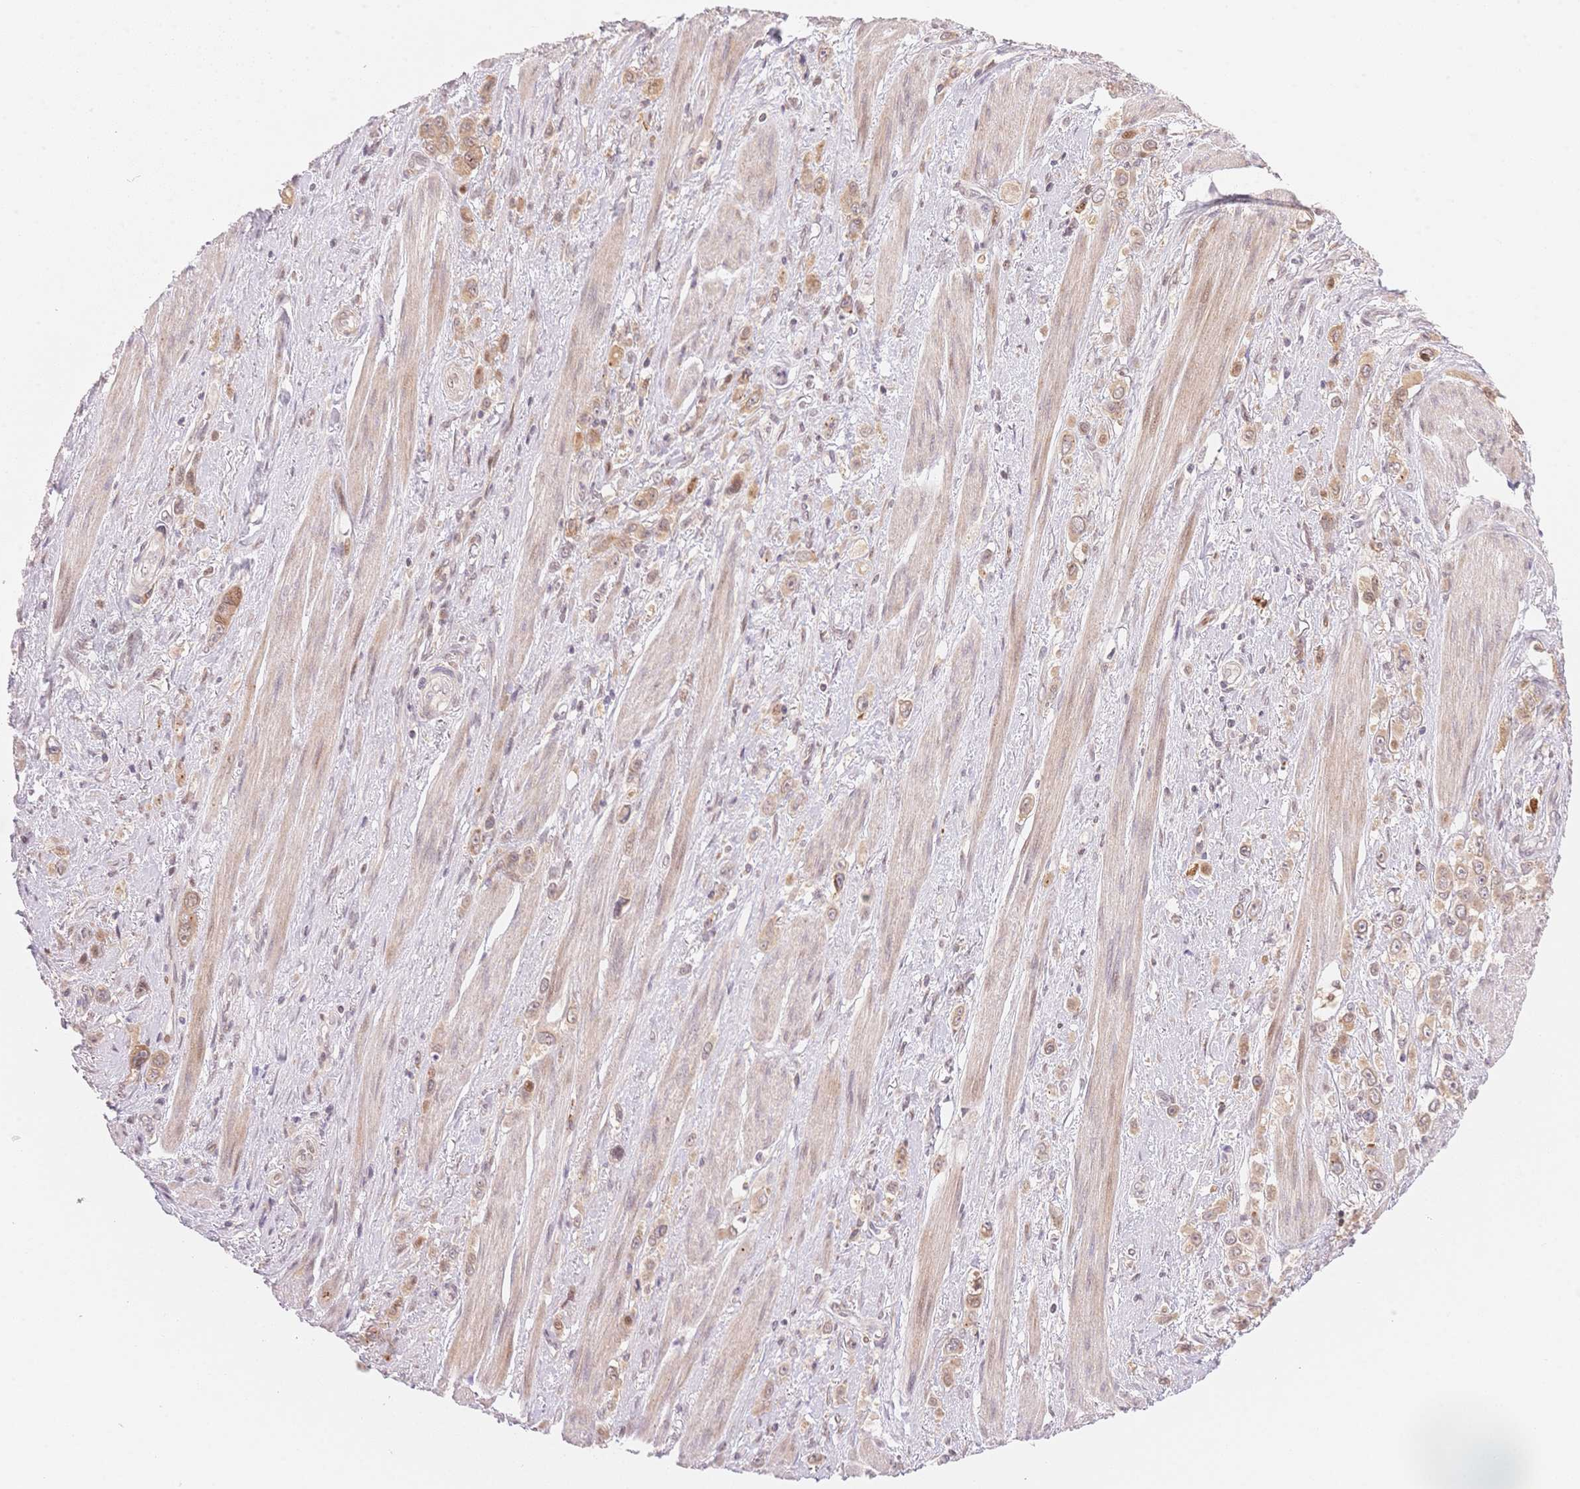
{"staining": {"intensity": "weak", "quantity": ">75%", "location": "cytoplasmic/membranous"}, "tissue": "stomach cancer", "cell_type": "Tumor cells", "image_type": "cancer", "snomed": [{"axis": "morphology", "description": "Adenocarcinoma, NOS"}, {"axis": "topography", "description": "Stomach, upper"}], "caption": "IHC photomicrograph of adenocarcinoma (stomach) stained for a protein (brown), which displays low levels of weak cytoplasmic/membranous expression in approximately >75% of tumor cells.", "gene": "STK39", "patient": {"sex": "male", "age": 75}}